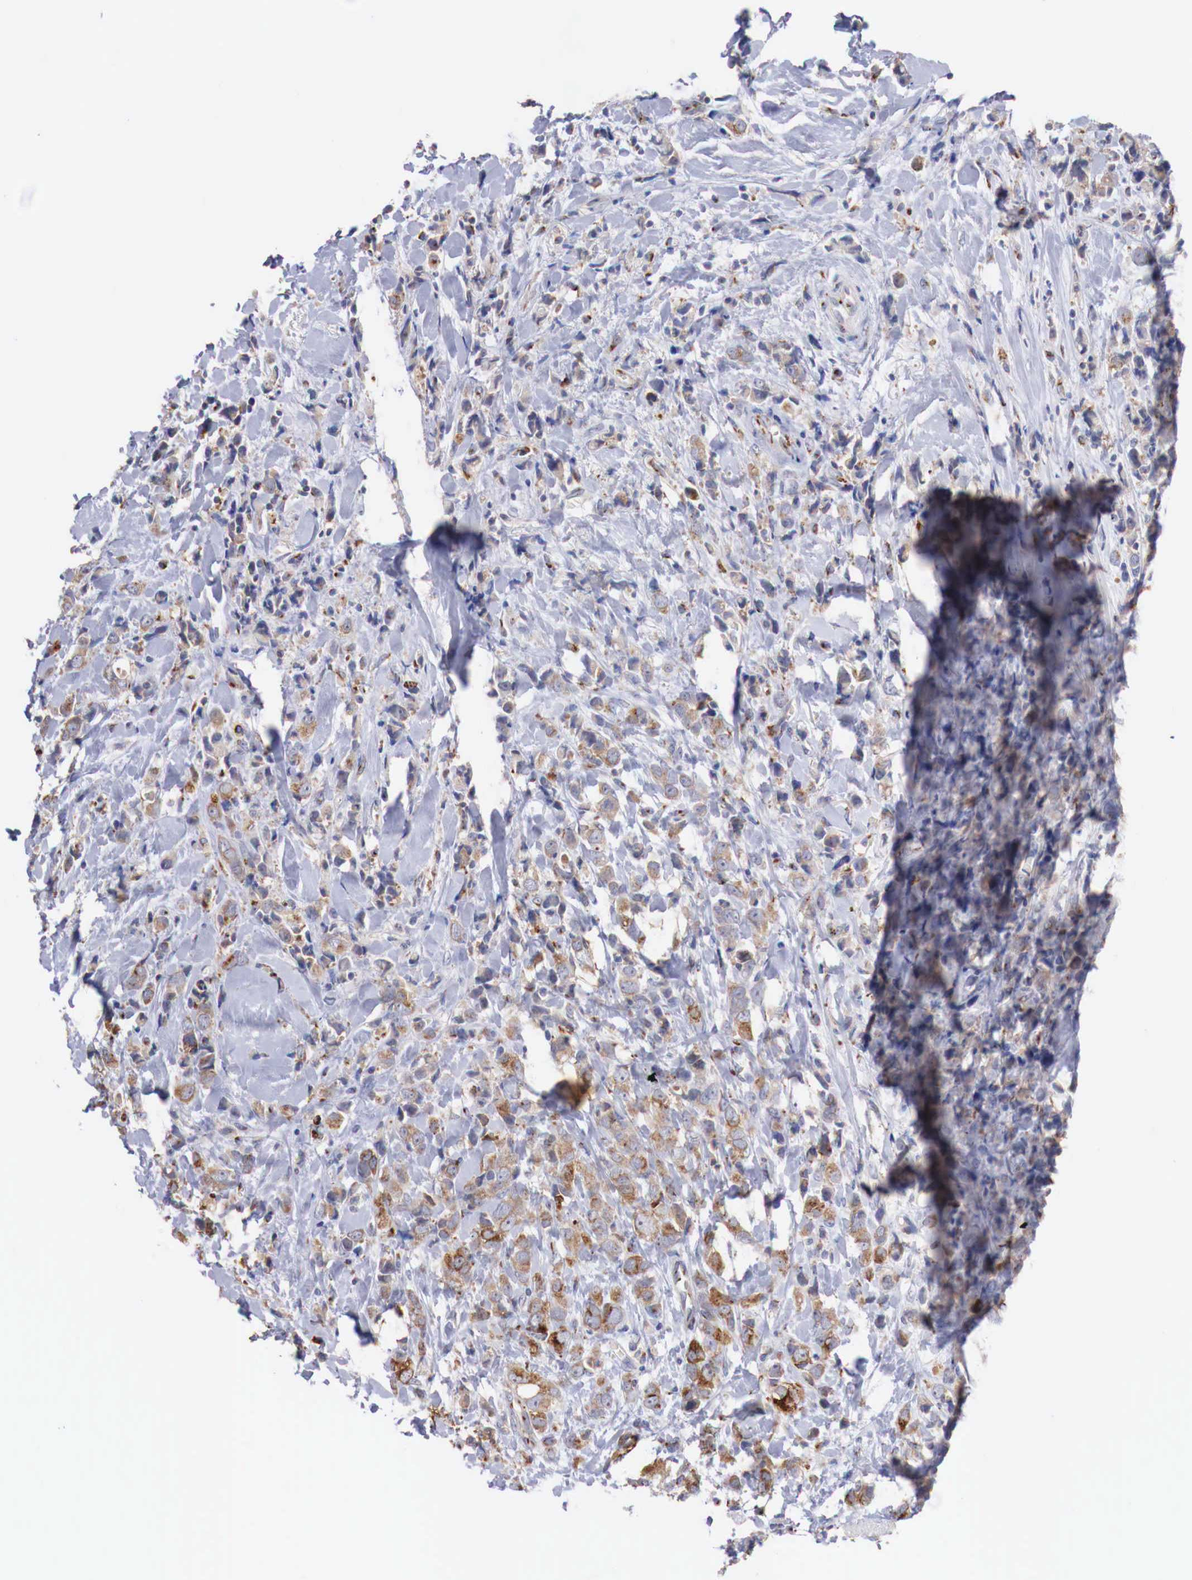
{"staining": {"intensity": "moderate", "quantity": ">75%", "location": "cytoplasmic/membranous"}, "tissue": "breast cancer", "cell_type": "Tumor cells", "image_type": "cancer", "snomed": [{"axis": "morphology", "description": "Lobular carcinoma"}, {"axis": "topography", "description": "Breast"}], "caption": "Tumor cells show medium levels of moderate cytoplasmic/membranous positivity in about >75% of cells in human breast lobular carcinoma. (DAB IHC, brown staining for protein, blue staining for nuclei).", "gene": "SYAP1", "patient": {"sex": "female", "age": 57}}